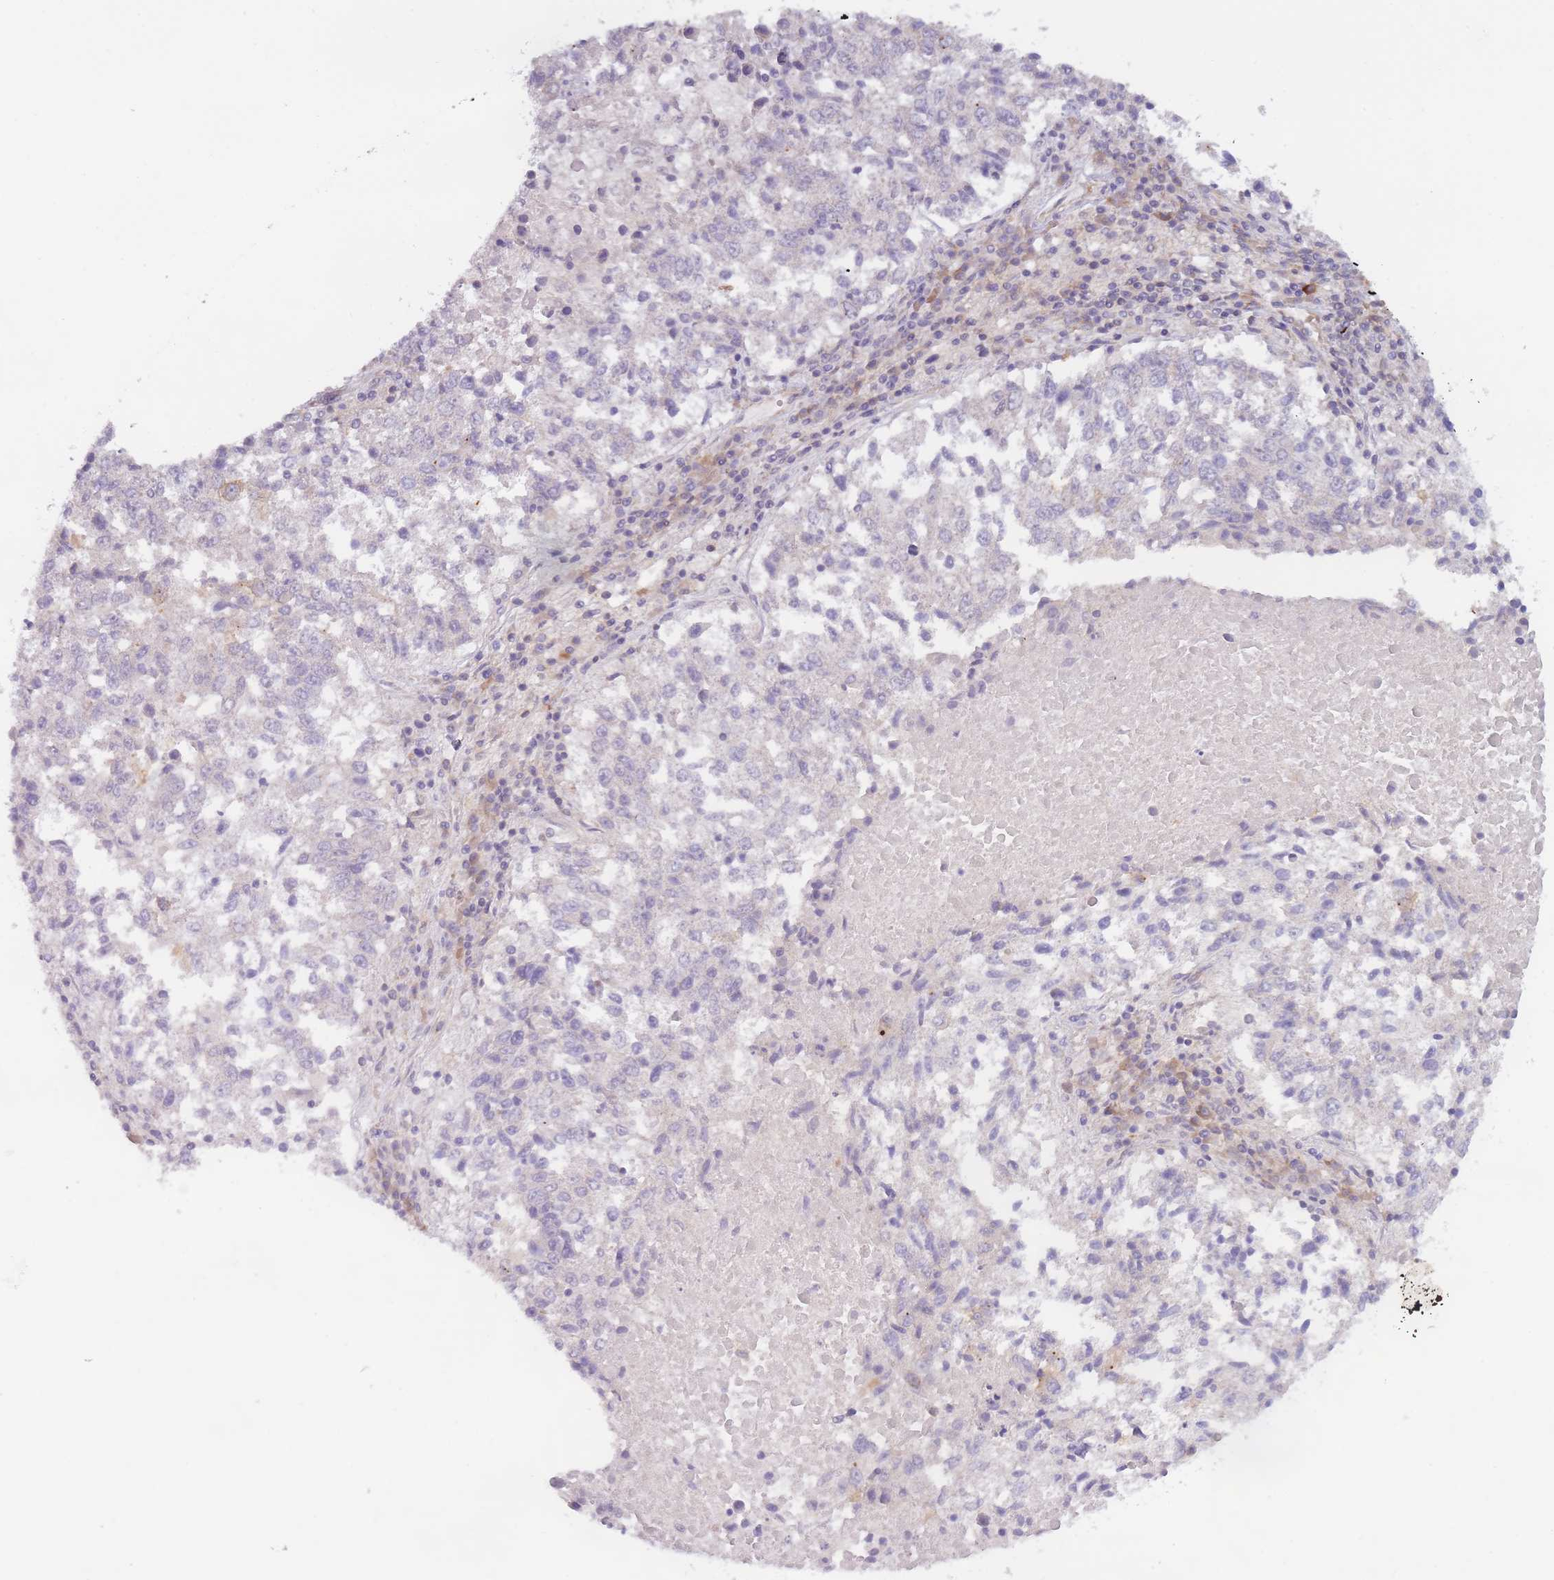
{"staining": {"intensity": "negative", "quantity": "none", "location": "none"}, "tissue": "lung cancer", "cell_type": "Tumor cells", "image_type": "cancer", "snomed": [{"axis": "morphology", "description": "Squamous cell carcinoma, NOS"}, {"axis": "topography", "description": "Lung"}], "caption": "Immunohistochemistry (IHC) photomicrograph of human lung cancer stained for a protein (brown), which displays no expression in tumor cells.", "gene": "WDR93", "patient": {"sex": "male", "age": 73}}